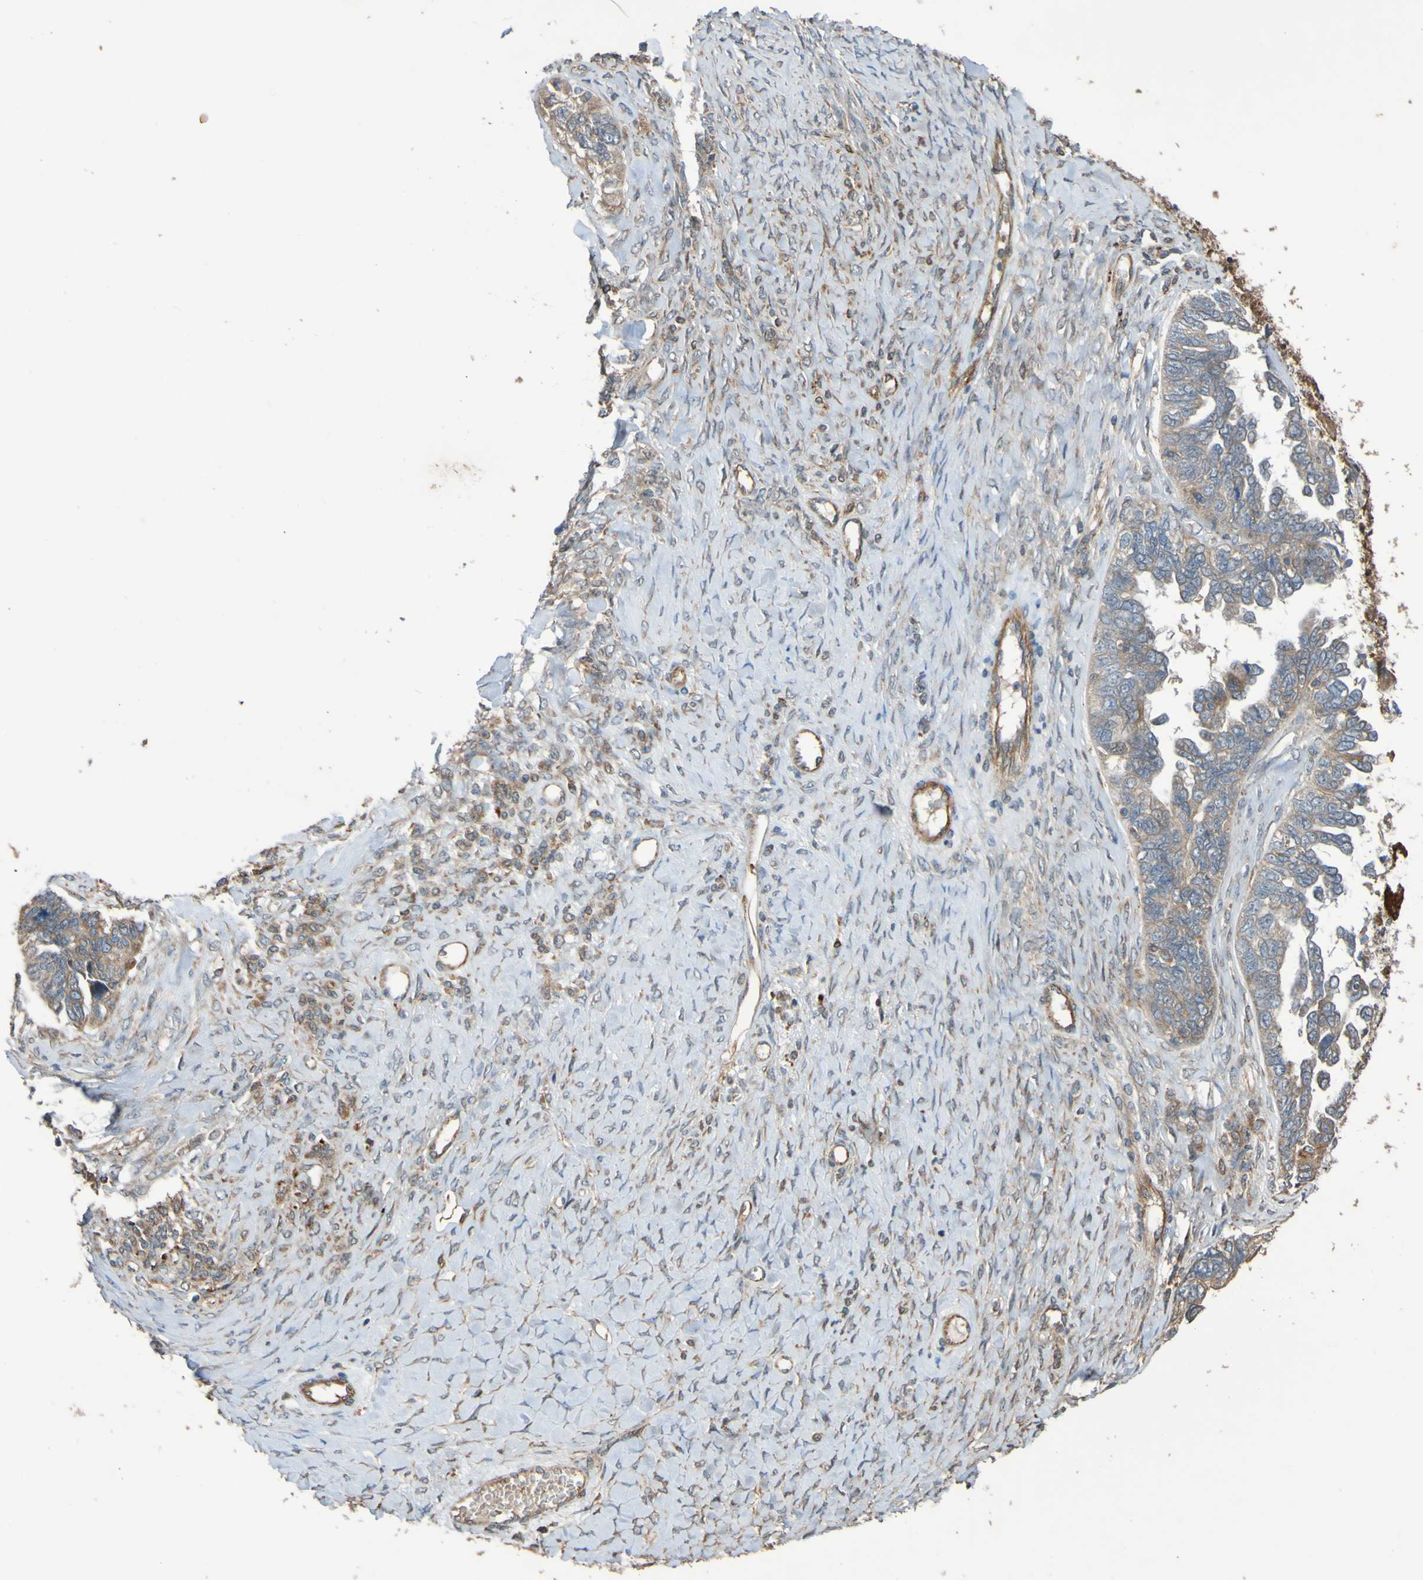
{"staining": {"intensity": "weak", "quantity": ">75%", "location": "cytoplasmic/membranous"}, "tissue": "ovarian cancer", "cell_type": "Tumor cells", "image_type": "cancer", "snomed": [{"axis": "morphology", "description": "Cystadenocarcinoma, serous, NOS"}, {"axis": "topography", "description": "Ovary"}], "caption": "Immunohistochemistry (IHC) micrograph of human ovarian cancer stained for a protein (brown), which displays low levels of weak cytoplasmic/membranous staining in about >75% of tumor cells.", "gene": "UCN", "patient": {"sex": "female", "age": 79}}